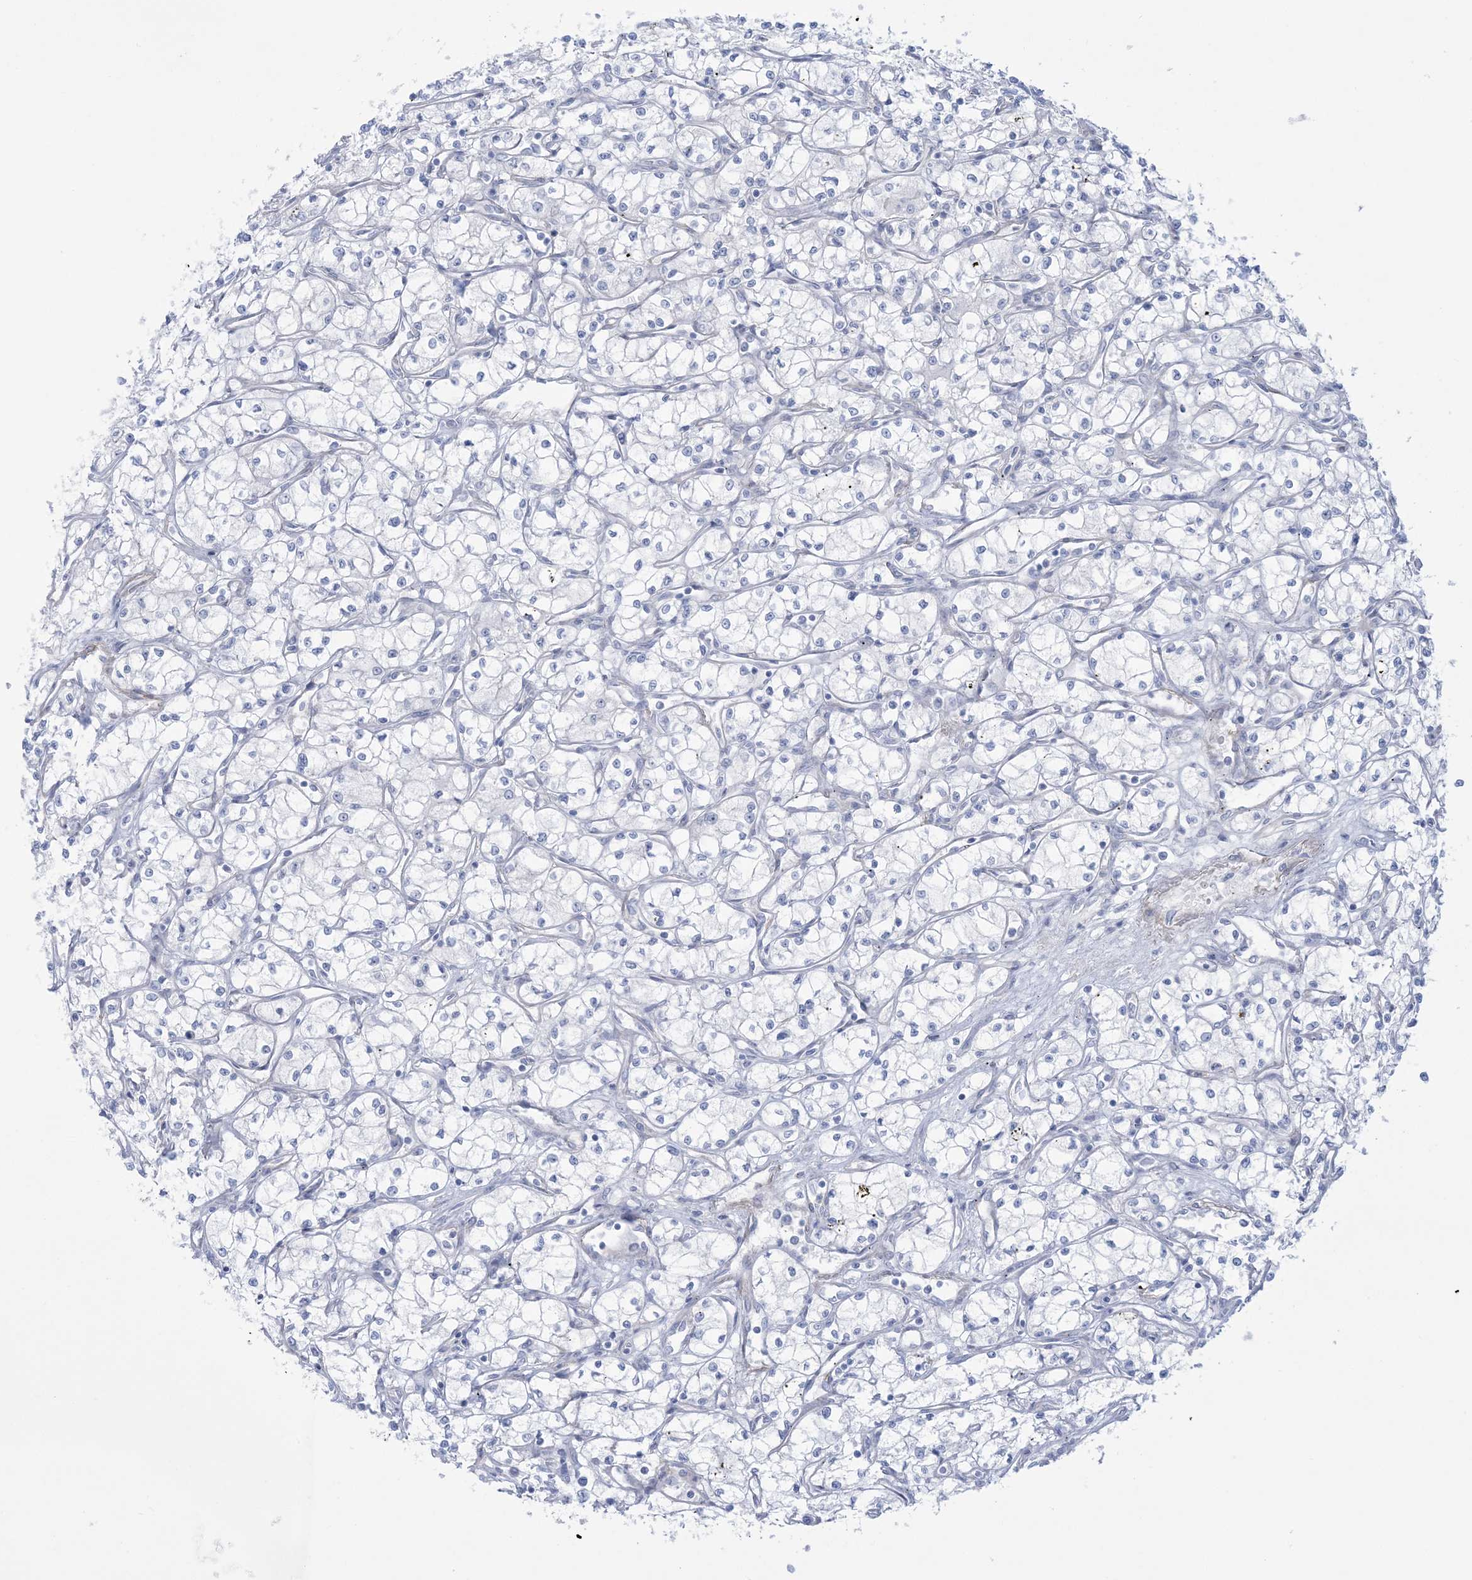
{"staining": {"intensity": "negative", "quantity": "none", "location": "none"}, "tissue": "renal cancer", "cell_type": "Tumor cells", "image_type": "cancer", "snomed": [{"axis": "morphology", "description": "Adenocarcinoma, NOS"}, {"axis": "topography", "description": "Kidney"}], "caption": "An image of adenocarcinoma (renal) stained for a protein displays no brown staining in tumor cells.", "gene": "AGXT", "patient": {"sex": "male", "age": 59}}